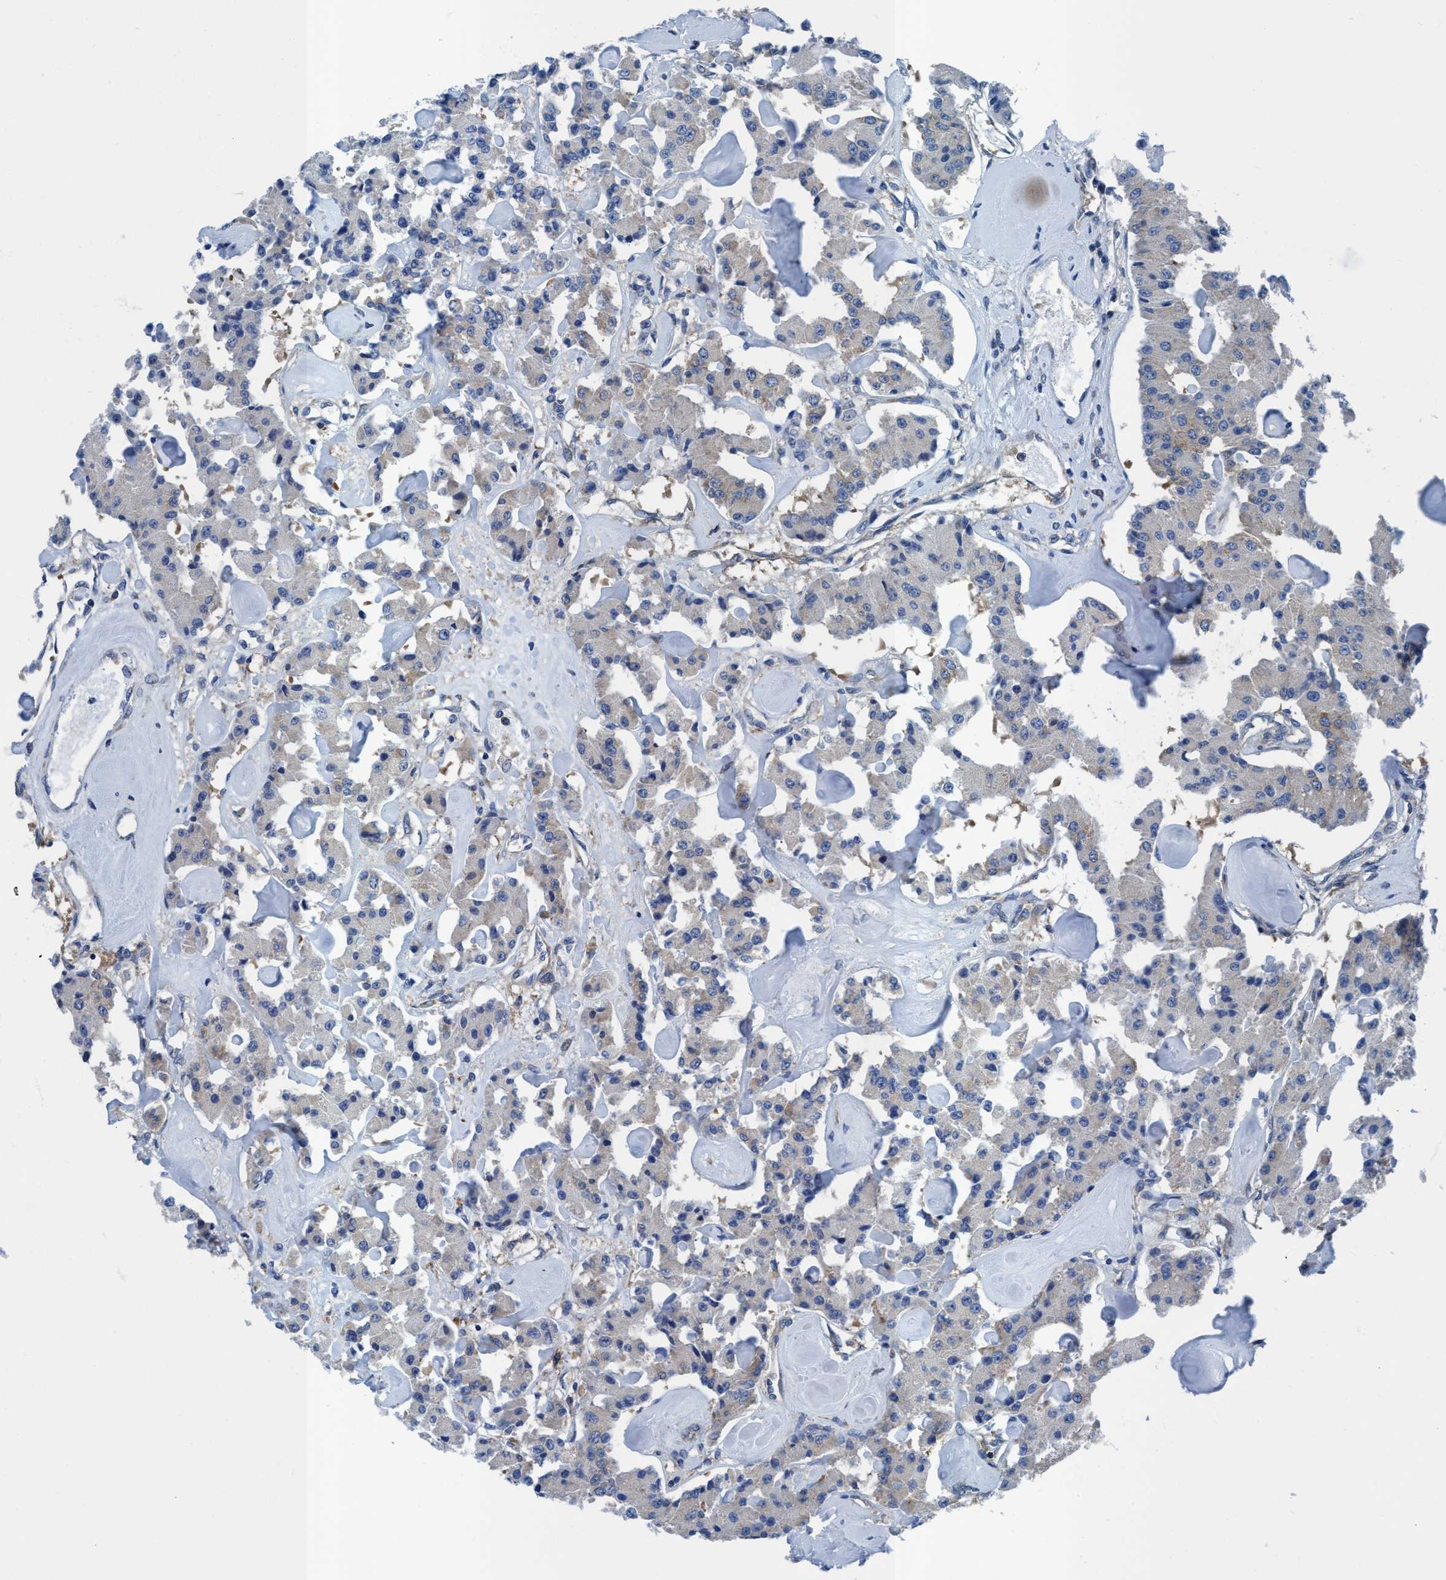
{"staining": {"intensity": "weak", "quantity": "<25%", "location": "cytoplasmic/membranous"}, "tissue": "carcinoid", "cell_type": "Tumor cells", "image_type": "cancer", "snomed": [{"axis": "morphology", "description": "Carcinoid, malignant, NOS"}, {"axis": "topography", "description": "Pancreas"}], "caption": "Malignant carcinoid was stained to show a protein in brown. There is no significant positivity in tumor cells.", "gene": "NMT1", "patient": {"sex": "male", "age": 41}}